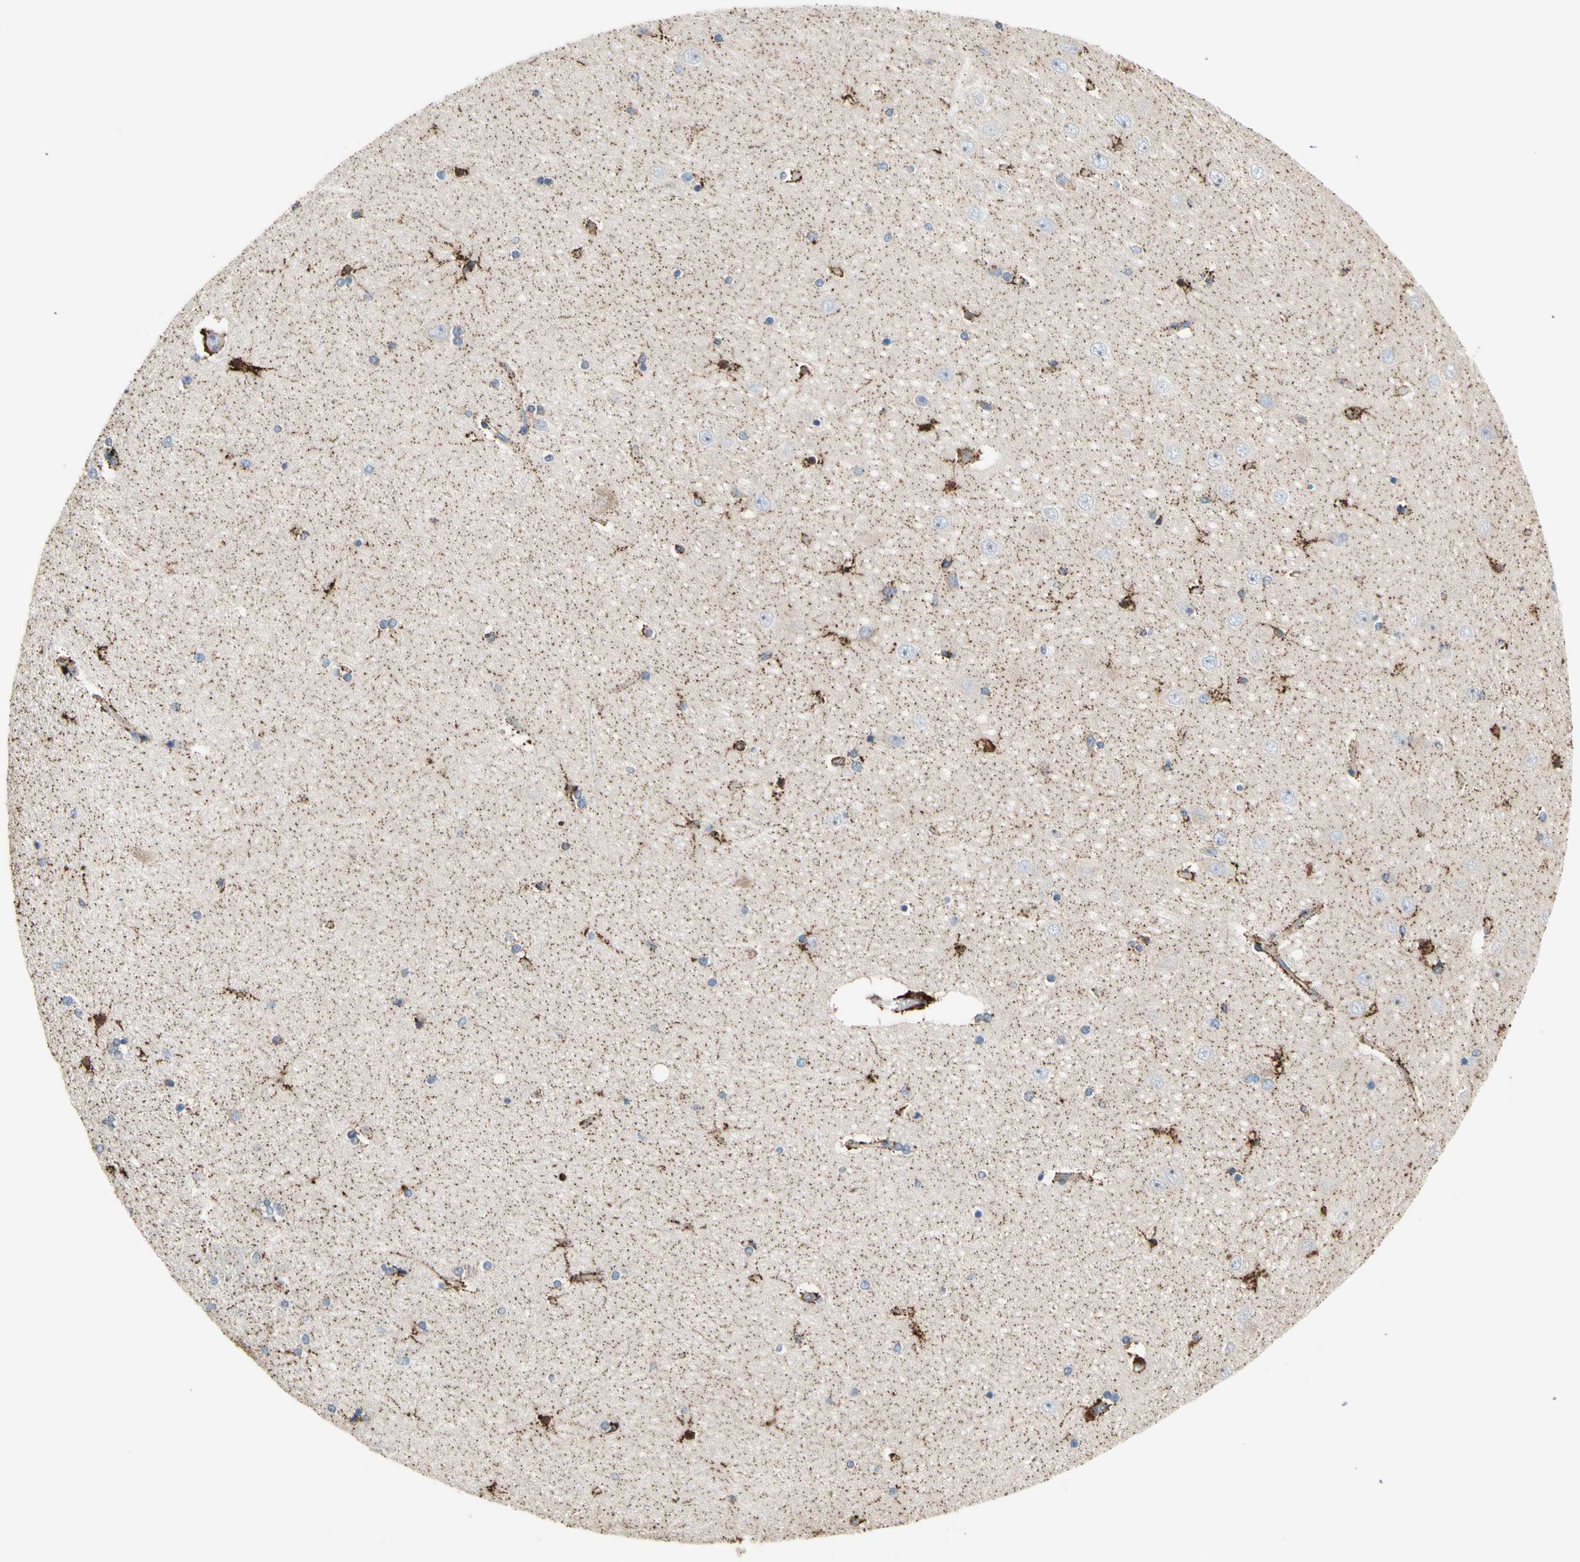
{"staining": {"intensity": "moderate", "quantity": "25%-75%", "location": "cytoplasmic/membranous"}, "tissue": "hippocampus", "cell_type": "Glial cells", "image_type": "normal", "snomed": [{"axis": "morphology", "description": "Normal tissue, NOS"}, {"axis": "topography", "description": "Hippocampus"}], "caption": "Protein staining of benign hippocampus exhibits moderate cytoplasmic/membranous positivity in about 25%-75% of glial cells.", "gene": "URB2", "patient": {"sex": "female", "age": 54}}